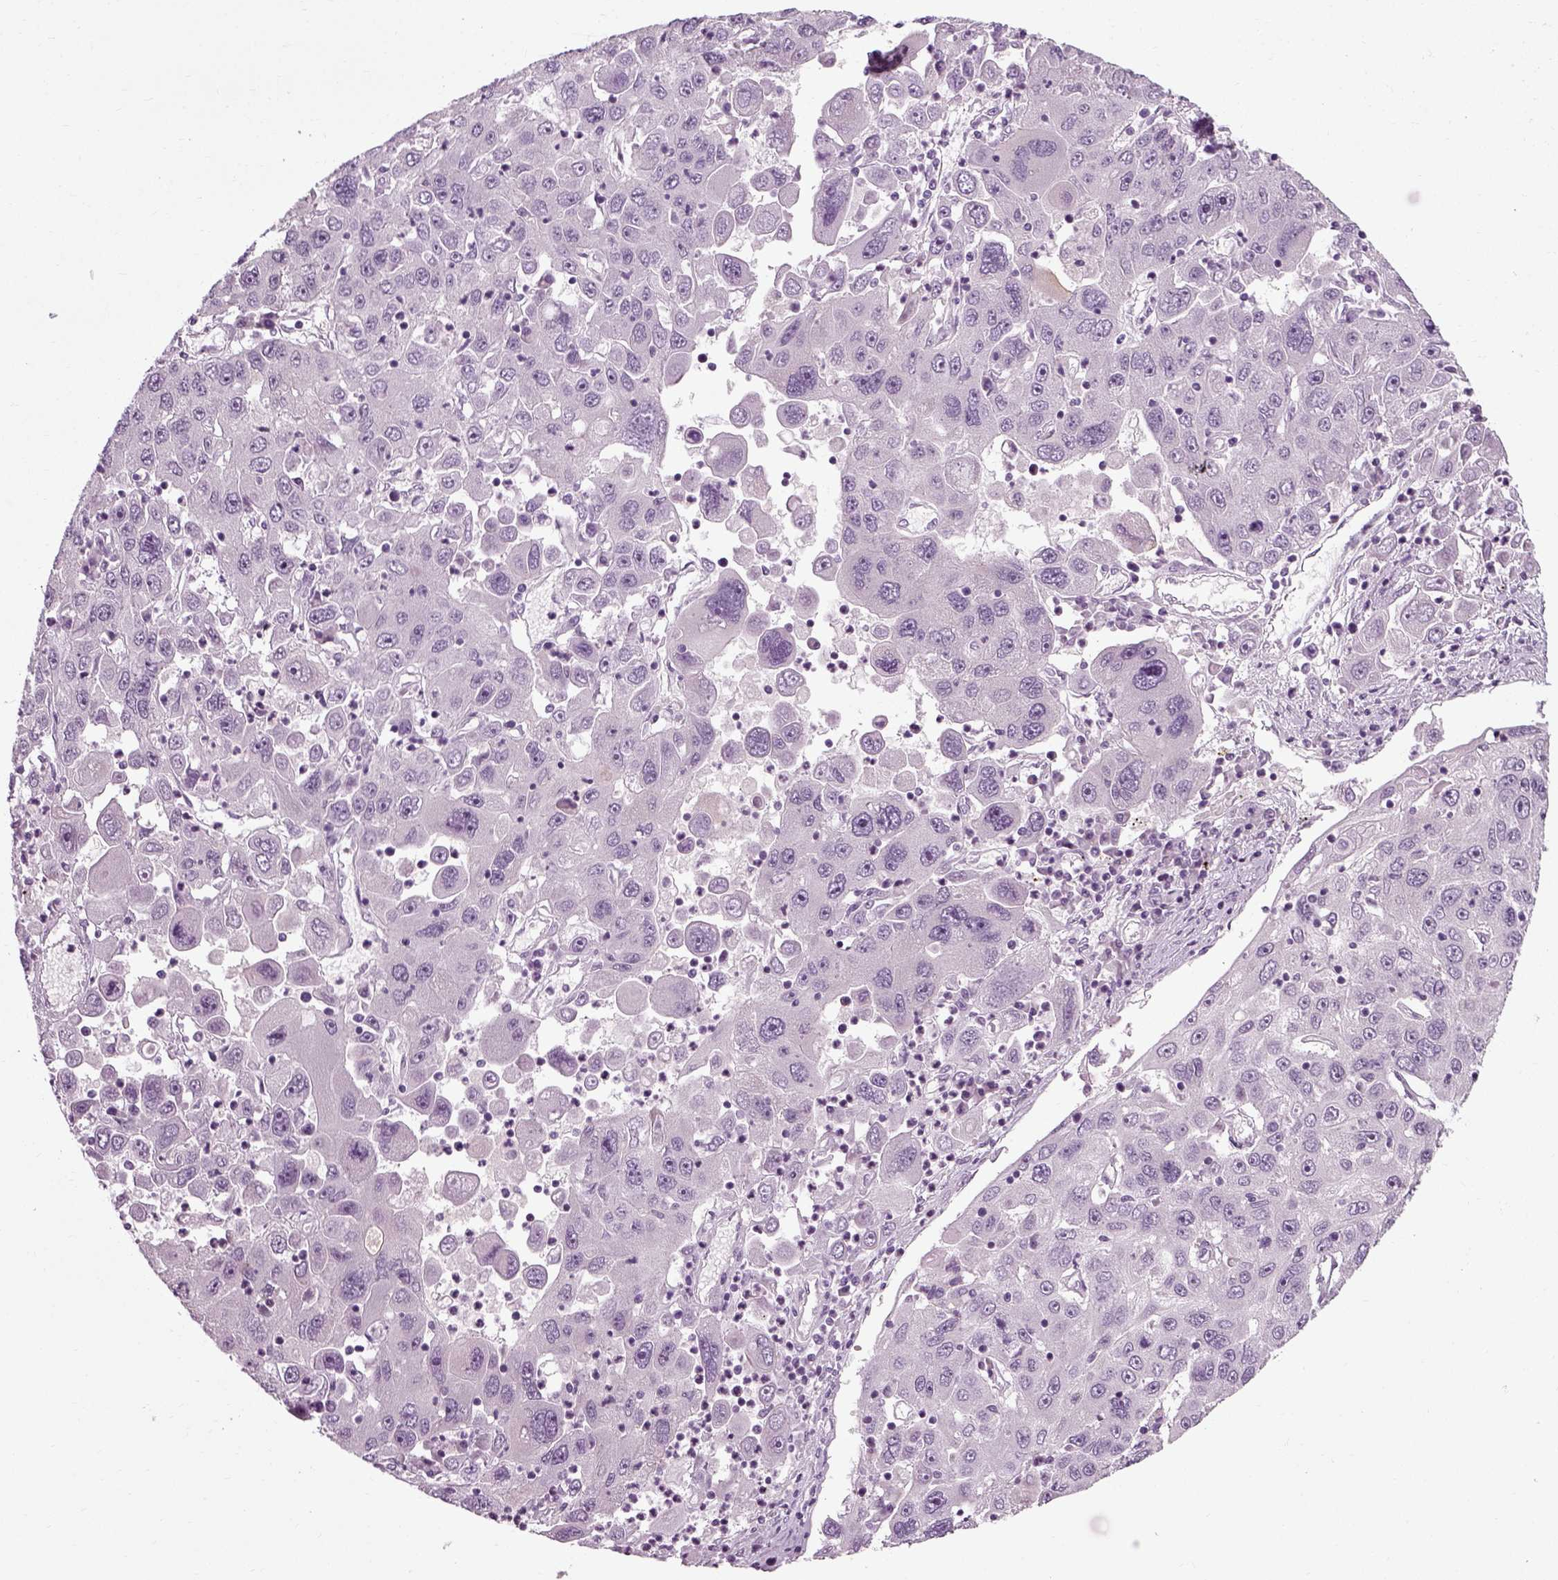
{"staining": {"intensity": "negative", "quantity": "none", "location": "none"}, "tissue": "stomach cancer", "cell_type": "Tumor cells", "image_type": "cancer", "snomed": [{"axis": "morphology", "description": "Adenocarcinoma, NOS"}, {"axis": "topography", "description": "Stomach"}], "caption": "IHC image of adenocarcinoma (stomach) stained for a protein (brown), which demonstrates no staining in tumor cells.", "gene": "SCG5", "patient": {"sex": "male", "age": 56}}